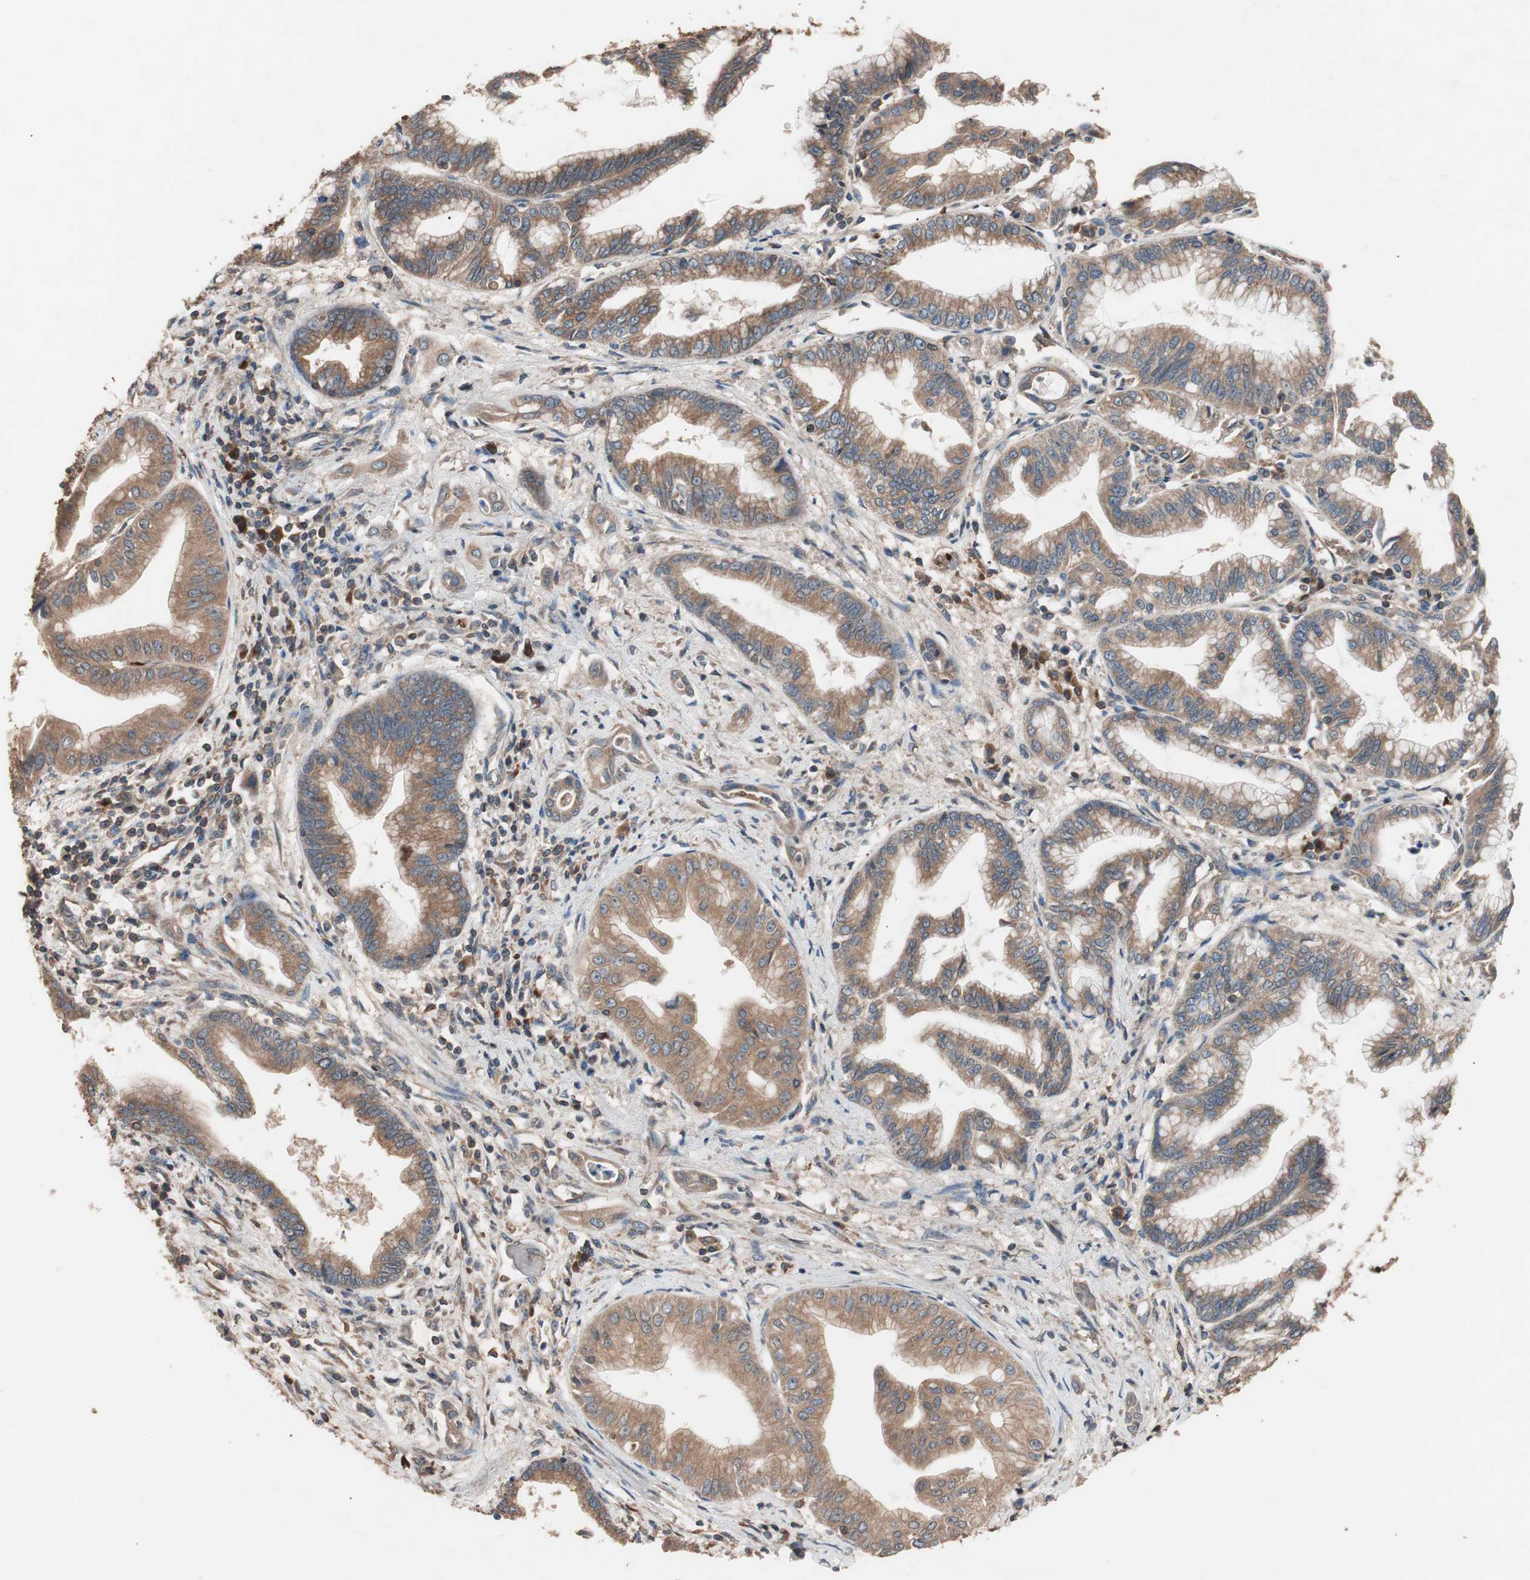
{"staining": {"intensity": "moderate", "quantity": ">75%", "location": "cytoplasmic/membranous"}, "tissue": "pancreatic cancer", "cell_type": "Tumor cells", "image_type": "cancer", "snomed": [{"axis": "morphology", "description": "Adenocarcinoma, NOS"}, {"axis": "topography", "description": "Pancreas"}], "caption": "Pancreatic cancer stained with a brown dye demonstrates moderate cytoplasmic/membranous positive expression in approximately >75% of tumor cells.", "gene": "GLYCTK", "patient": {"sex": "female", "age": 64}}